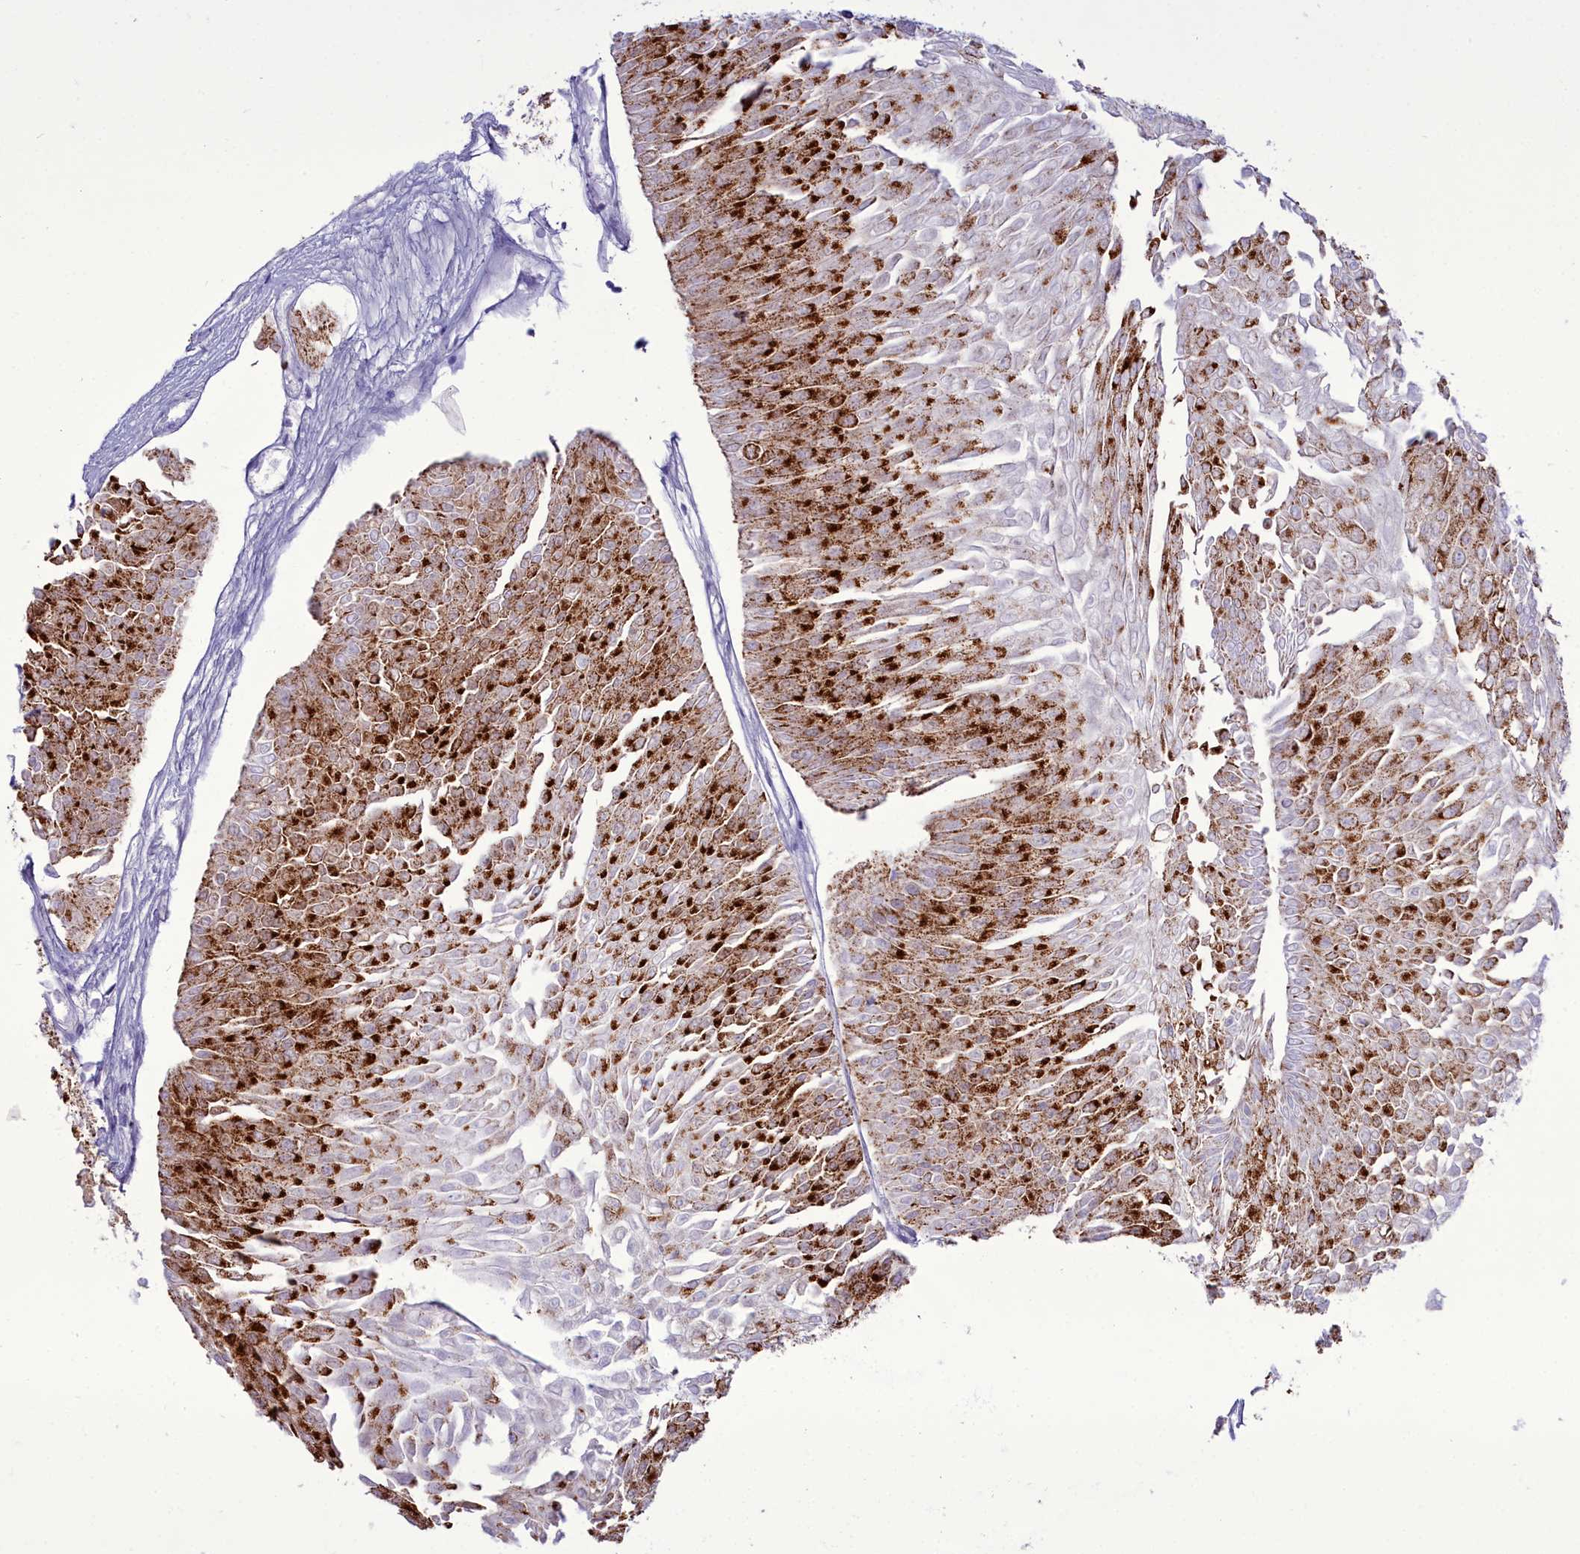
{"staining": {"intensity": "strong", "quantity": "25%-75%", "location": "cytoplasmic/membranous"}, "tissue": "urothelial cancer", "cell_type": "Tumor cells", "image_type": "cancer", "snomed": [{"axis": "morphology", "description": "Urothelial carcinoma, Low grade"}, {"axis": "topography", "description": "Urinary bladder"}], "caption": "DAB immunohistochemical staining of human low-grade urothelial carcinoma displays strong cytoplasmic/membranous protein staining in approximately 25%-75% of tumor cells. Using DAB (3,3'-diaminobenzidine) (brown) and hematoxylin (blue) stains, captured at high magnification using brightfield microscopy.", "gene": "OSTN", "patient": {"sex": "male", "age": 67}}